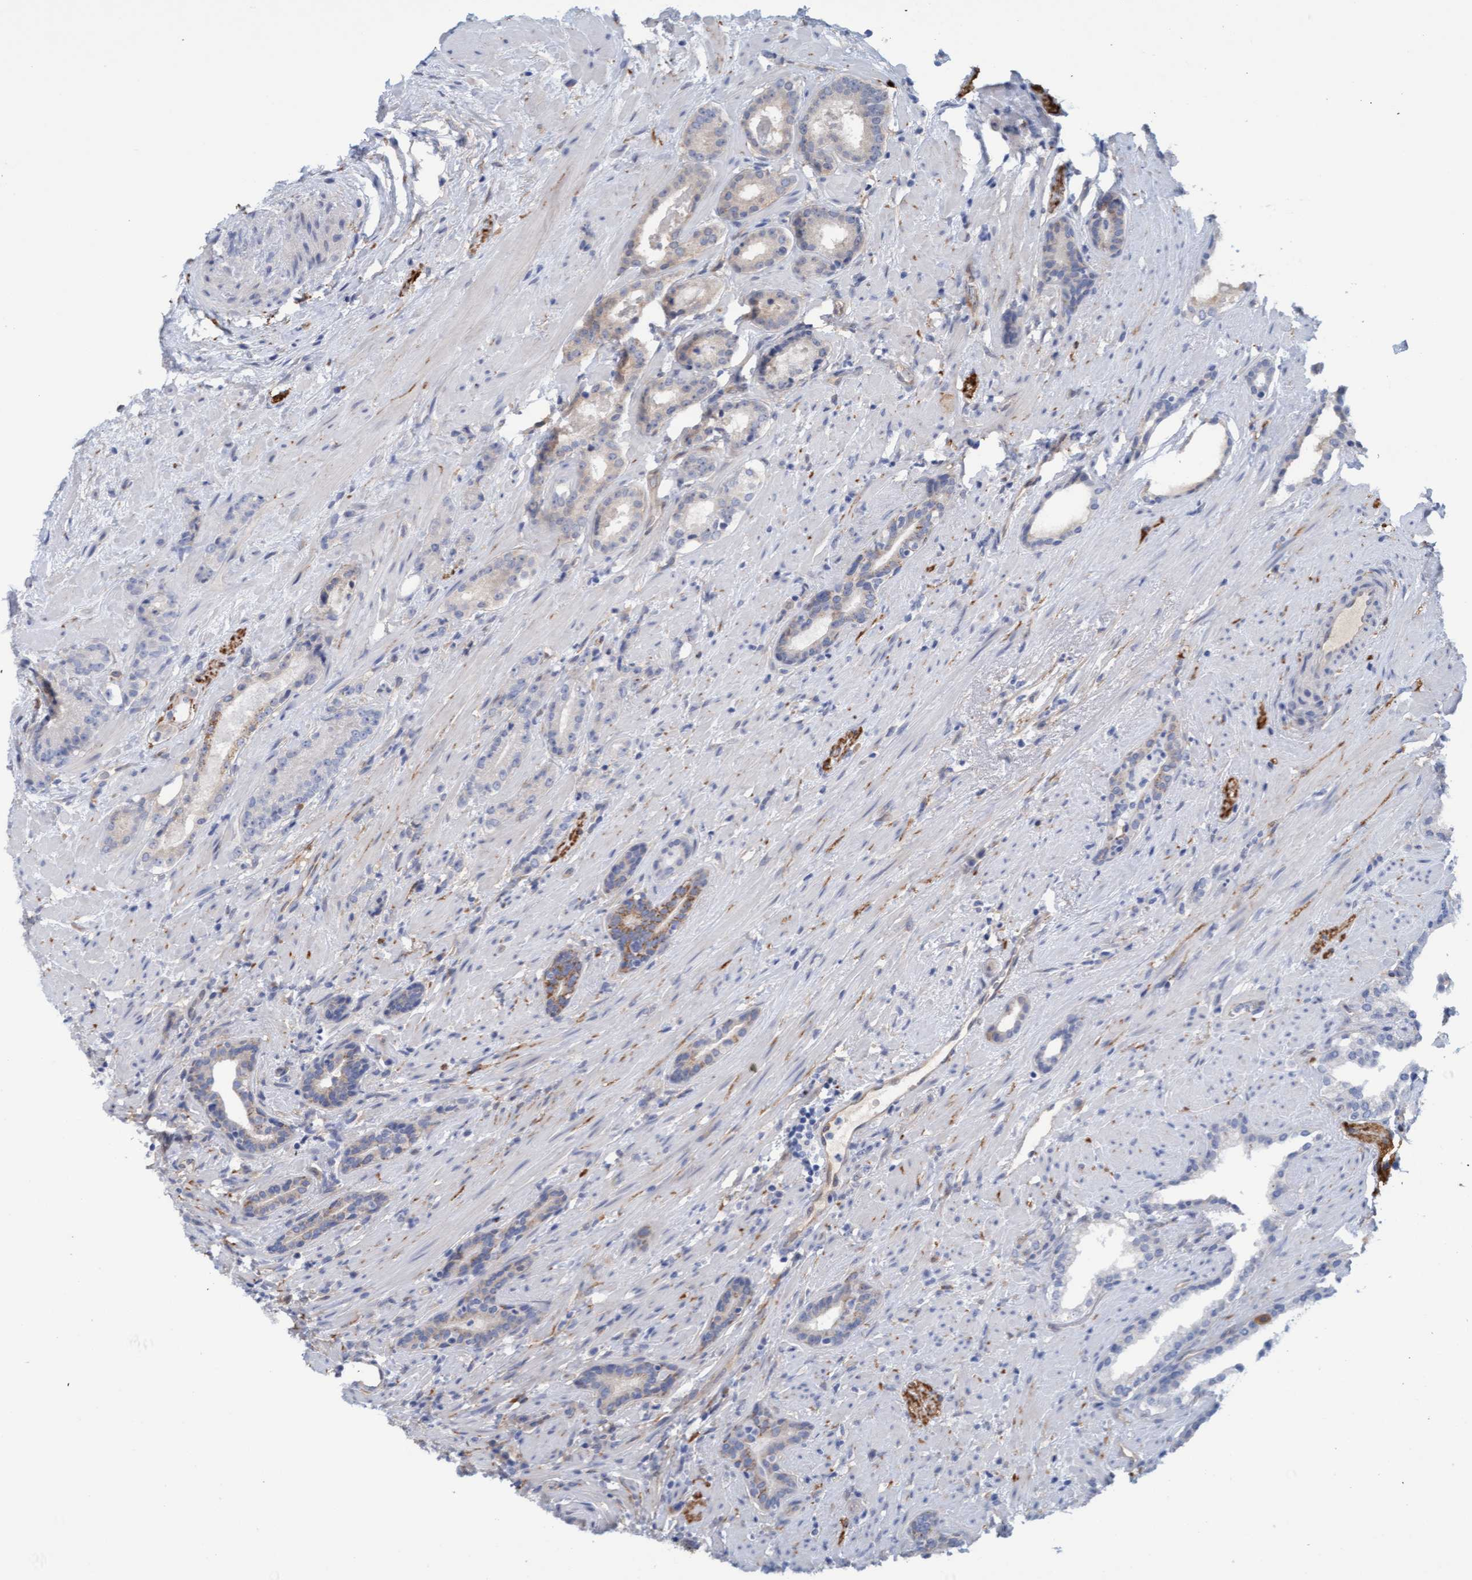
{"staining": {"intensity": "weak", "quantity": "<25%", "location": "cytoplasmic/membranous"}, "tissue": "prostate cancer", "cell_type": "Tumor cells", "image_type": "cancer", "snomed": [{"axis": "morphology", "description": "Adenocarcinoma, High grade"}, {"axis": "topography", "description": "Prostate"}], "caption": "Immunohistochemical staining of human high-grade adenocarcinoma (prostate) demonstrates no significant positivity in tumor cells.", "gene": "STXBP1", "patient": {"sex": "male", "age": 71}}